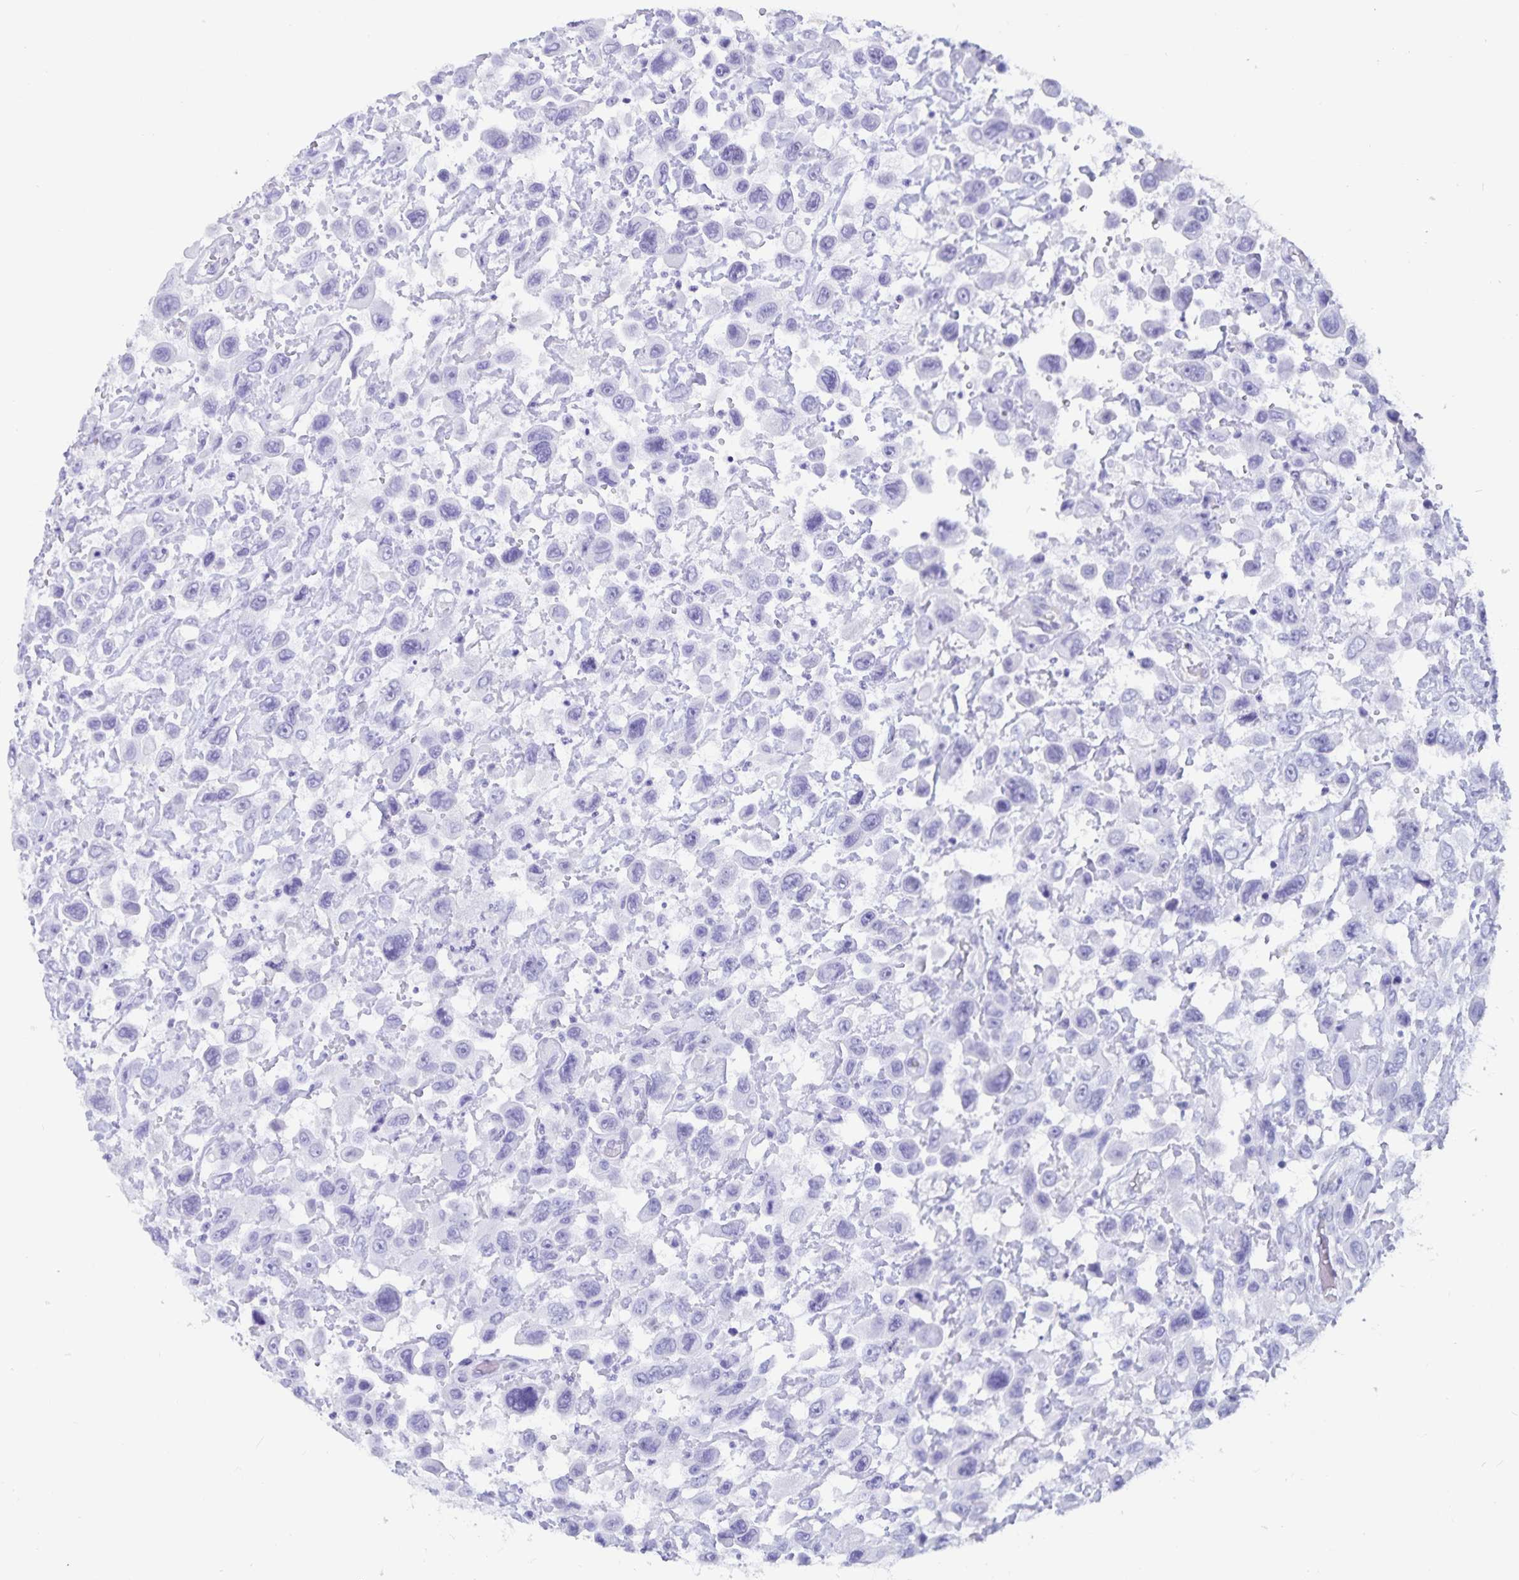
{"staining": {"intensity": "negative", "quantity": "none", "location": "none"}, "tissue": "urothelial cancer", "cell_type": "Tumor cells", "image_type": "cancer", "snomed": [{"axis": "morphology", "description": "Urothelial carcinoma, High grade"}, {"axis": "topography", "description": "Urinary bladder"}], "caption": "Urothelial cancer stained for a protein using immunohistochemistry (IHC) reveals no expression tumor cells.", "gene": "GPR137", "patient": {"sex": "male", "age": 53}}